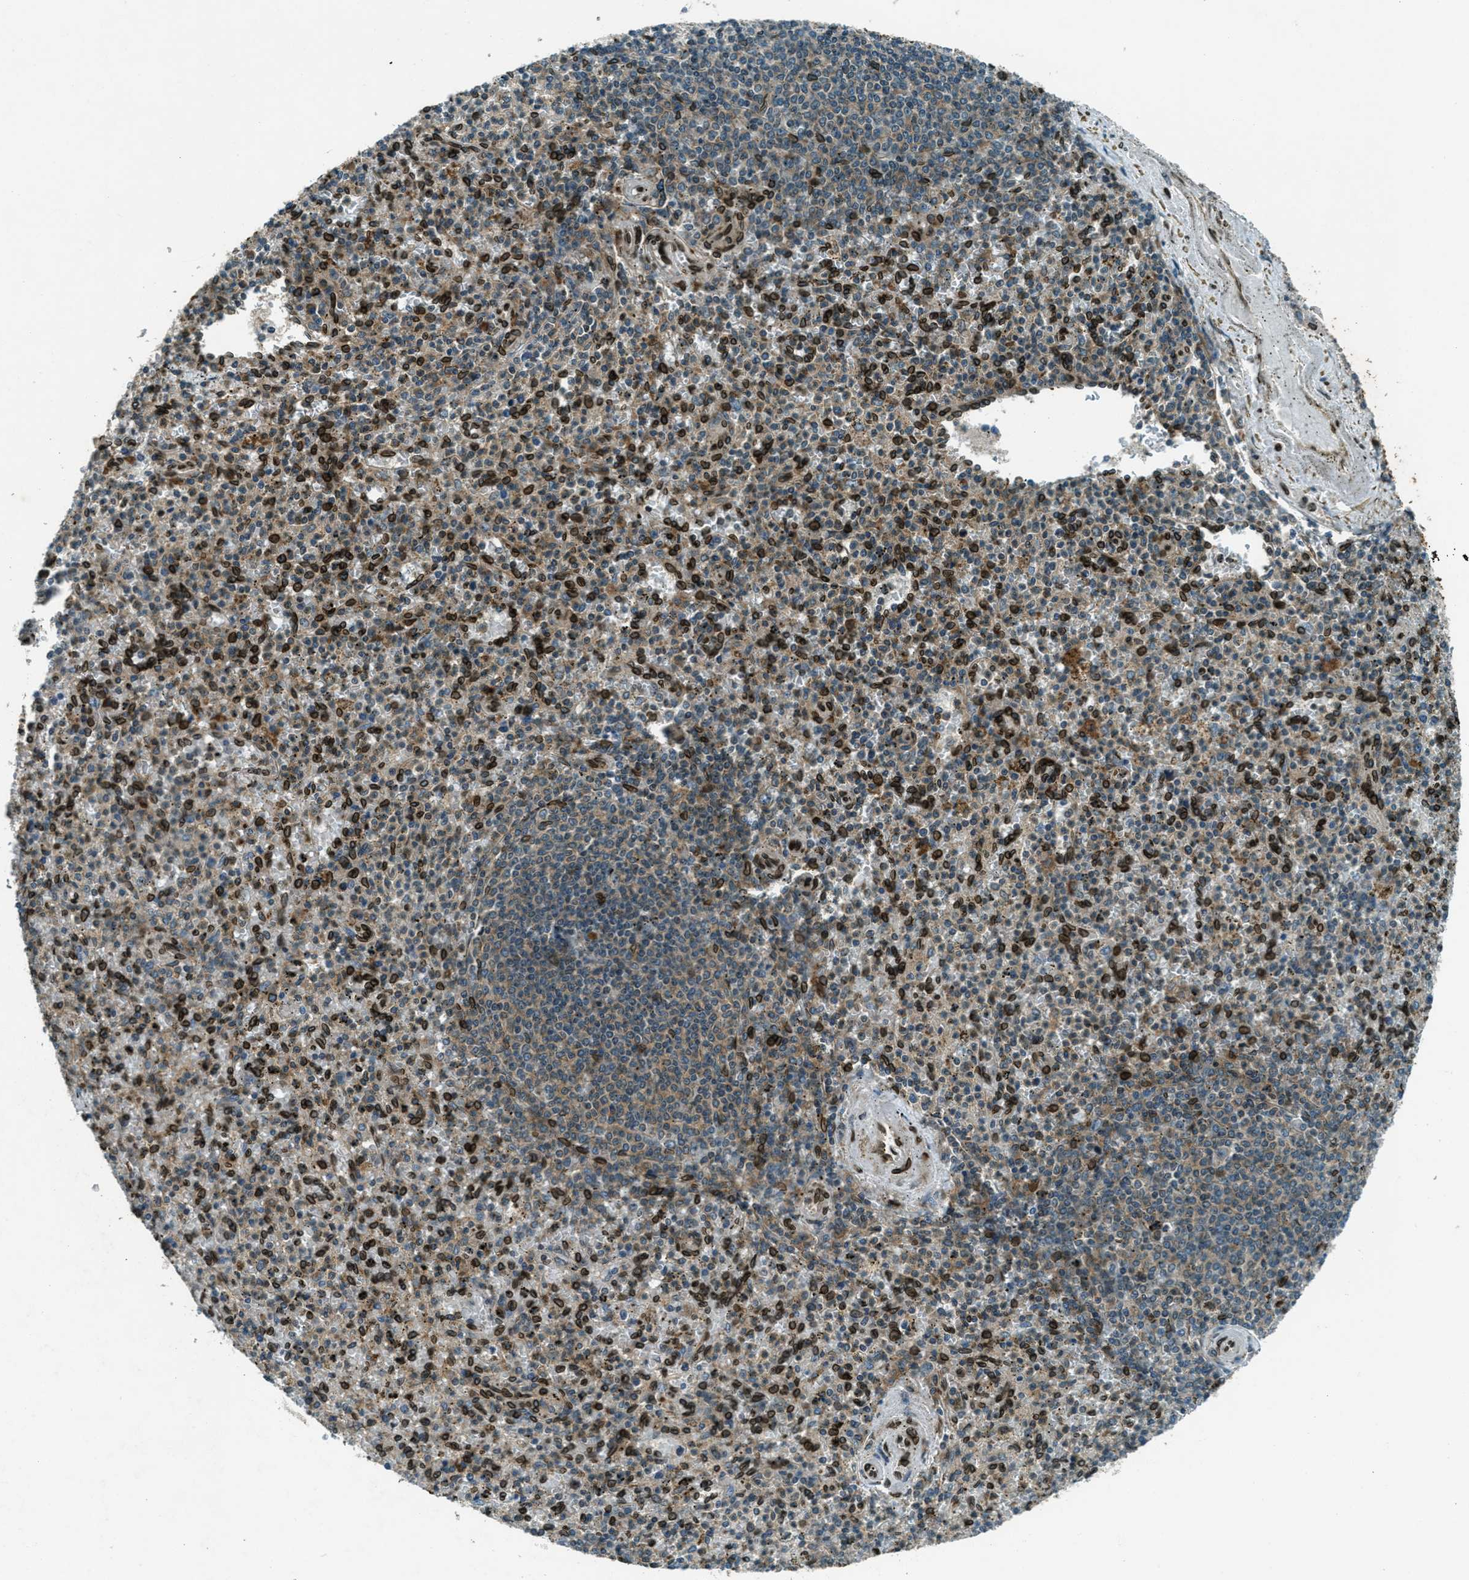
{"staining": {"intensity": "strong", "quantity": "25%-75%", "location": "cytoplasmic/membranous,nuclear"}, "tissue": "spleen", "cell_type": "Cells in red pulp", "image_type": "normal", "snomed": [{"axis": "morphology", "description": "Normal tissue, NOS"}, {"axis": "topography", "description": "Spleen"}], "caption": "Spleen stained for a protein shows strong cytoplasmic/membranous,nuclear positivity in cells in red pulp. (Brightfield microscopy of DAB IHC at high magnification).", "gene": "LEMD2", "patient": {"sex": "male", "age": 72}}